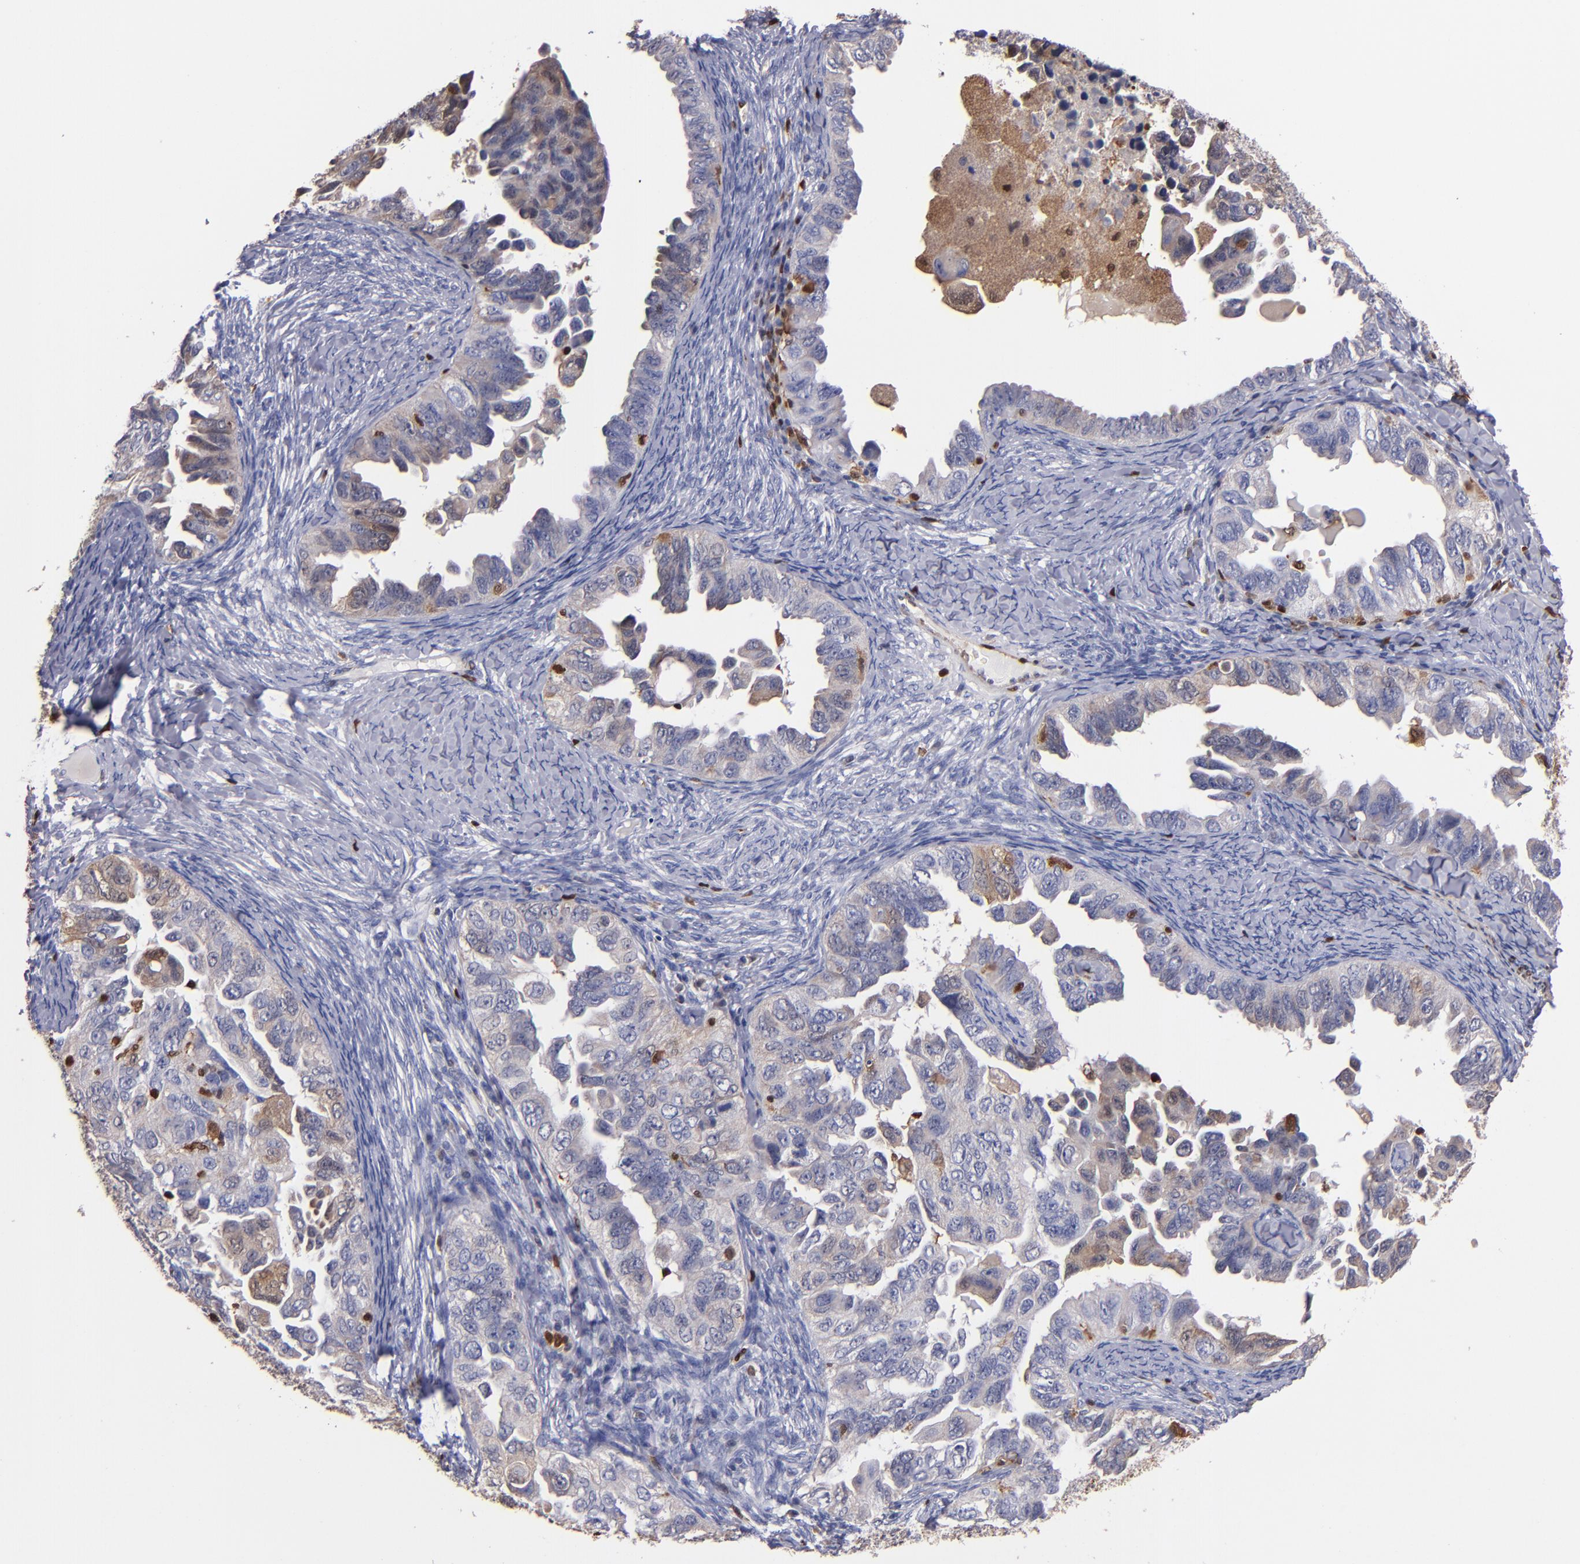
{"staining": {"intensity": "moderate", "quantity": "<25%", "location": "cytoplasmic/membranous,nuclear"}, "tissue": "ovarian cancer", "cell_type": "Tumor cells", "image_type": "cancer", "snomed": [{"axis": "morphology", "description": "Cystadenocarcinoma, serous, NOS"}, {"axis": "topography", "description": "Ovary"}], "caption": "This is an image of immunohistochemistry (IHC) staining of serous cystadenocarcinoma (ovarian), which shows moderate positivity in the cytoplasmic/membranous and nuclear of tumor cells.", "gene": "S100A4", "patient": {"sex": "female", "age": 82}}